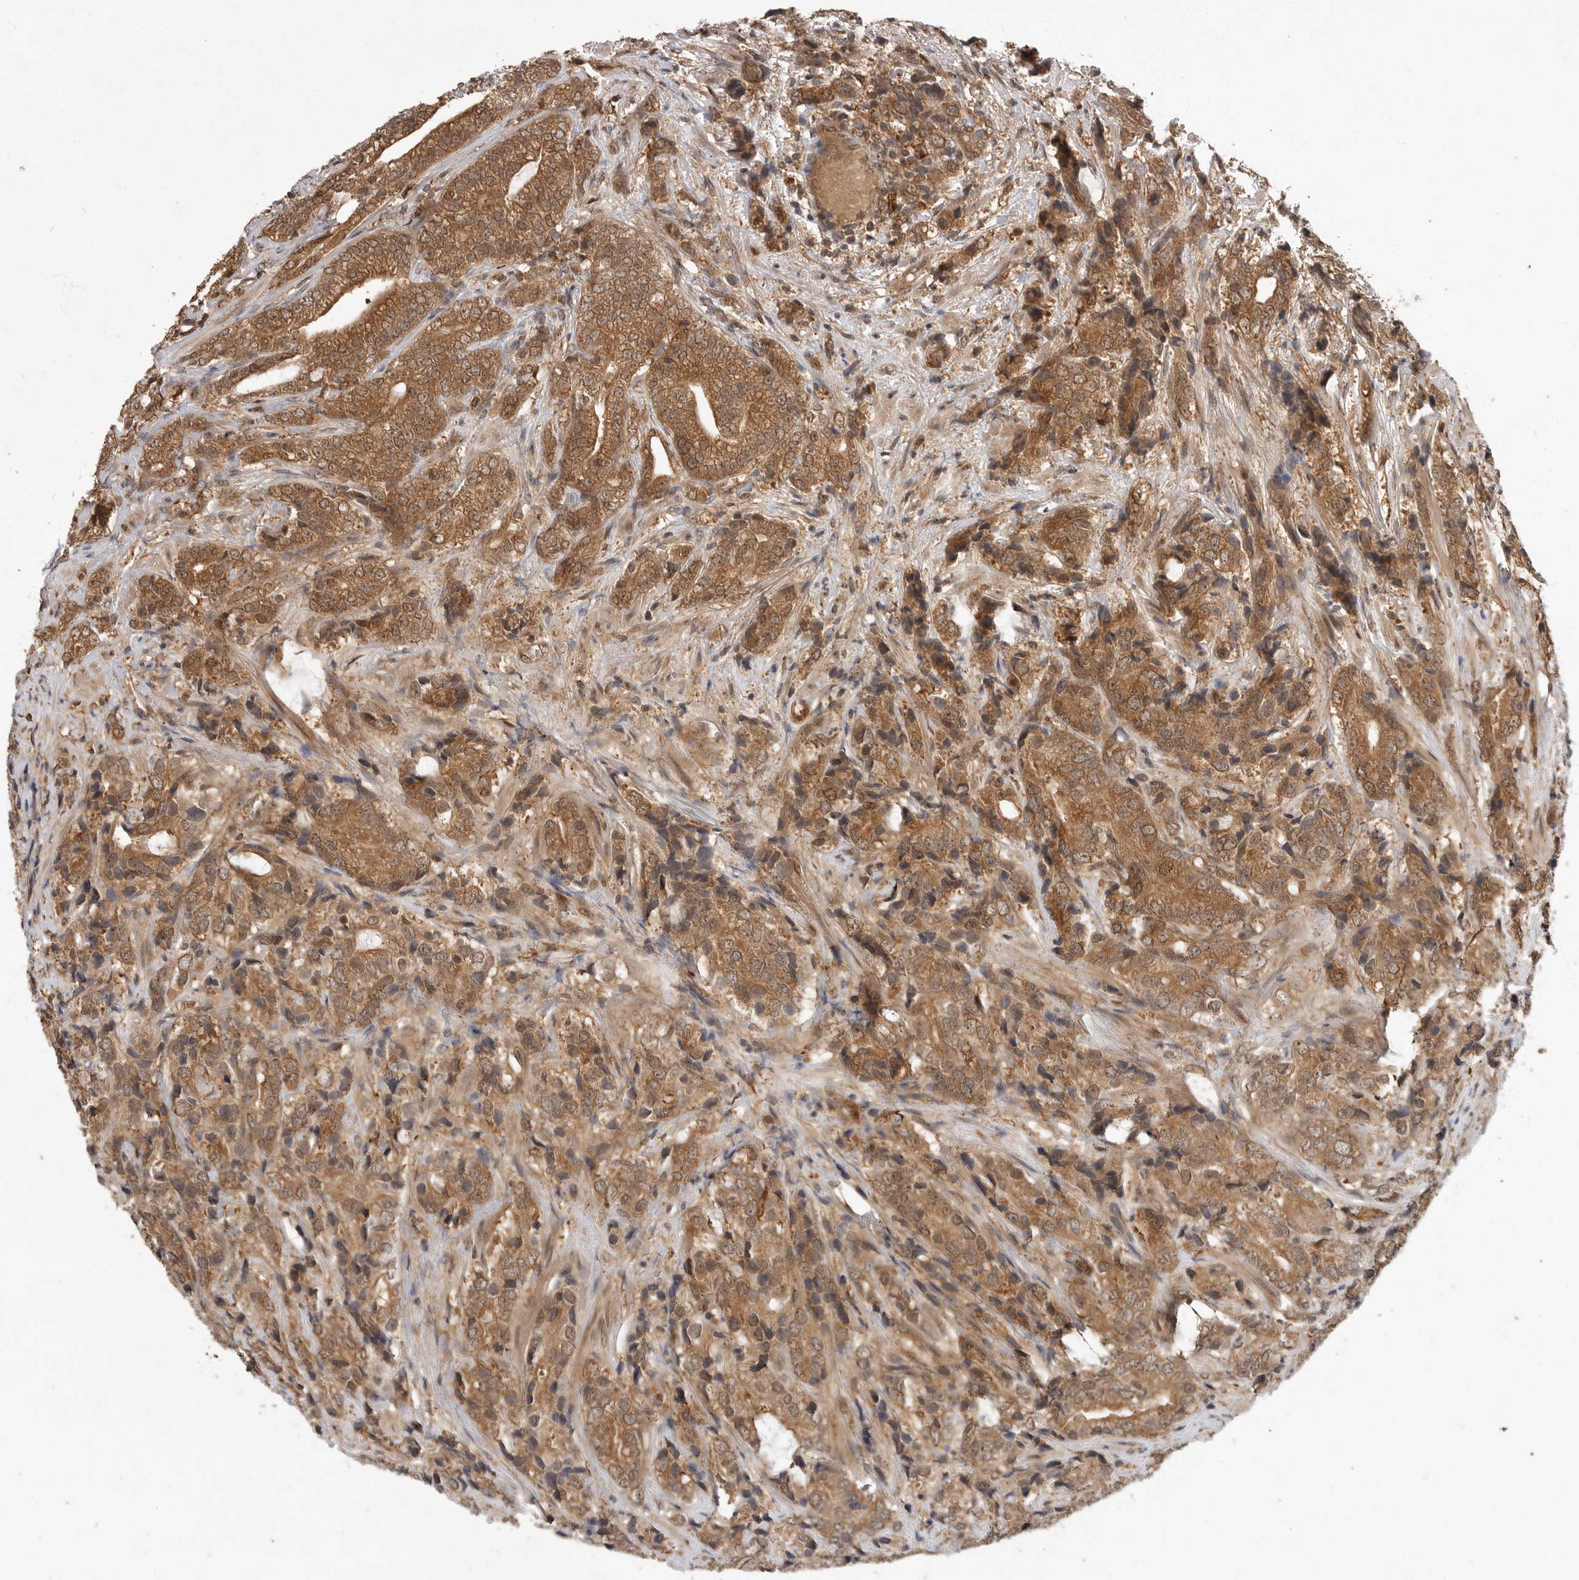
{"staining": {"intensity": "moderate", "quantity": ">75%", "location": "cytoplasmic/membranous"}, "tissue": "prostate cancer", "cell_type": "Tumor cells", "image_type": "cancer", "snomed": [{"axis": "morphology", "description": "Adenocarcinoma, High grade"}, {"axis": "topography", "description": "Prostate"}], "caption": "A brown stain labels moderate cytoplasmic/membranous expression of a protein in prostate cancer tumor cells. The protein is stained brown, and the nuclei are stained in blue (DAB (3,3'-diaminobenzidine) IHC with brightfield microscopy, high magnification).", "gene": "OSBPL9", "patient": {"sex": "male", "age": 57}}